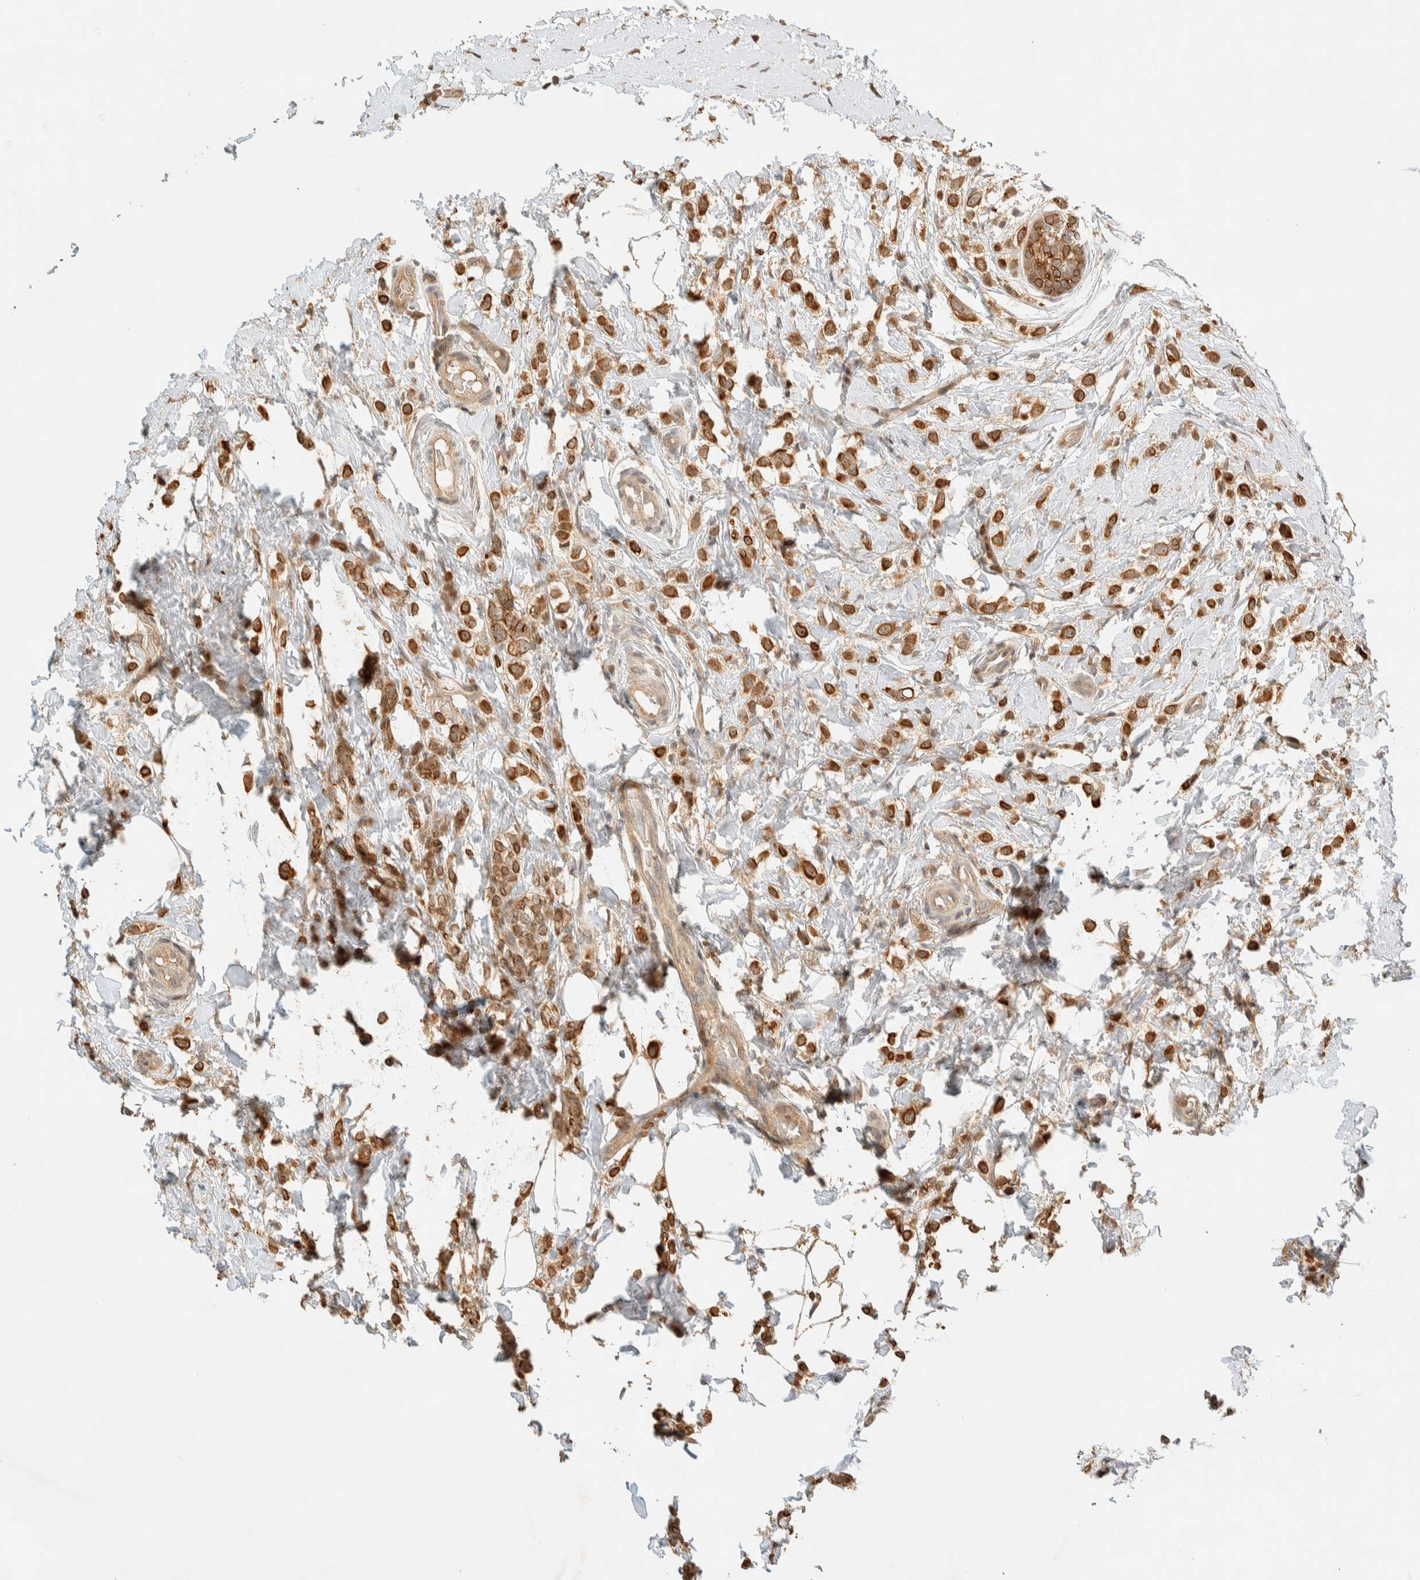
{"staining": {"intensity": "strong", "quantity": ">75%", "location": "cytoplasmic/membranous"}, "tissue": "breast cancer", "cell_type": "Tumor cells", "image_type": "cancer", "snomed": [{"axis": "morphology", "description": "Lobular carcinoma"}, {"axis": "topography", "description": "Breast"}], "caption": "Human breast cancer (lobular carcinoma) stained with a protein marker shows strong staining in tumor cells.", "gene": "ZBTB34", "patient": {"sex": "female", "age": 50}}